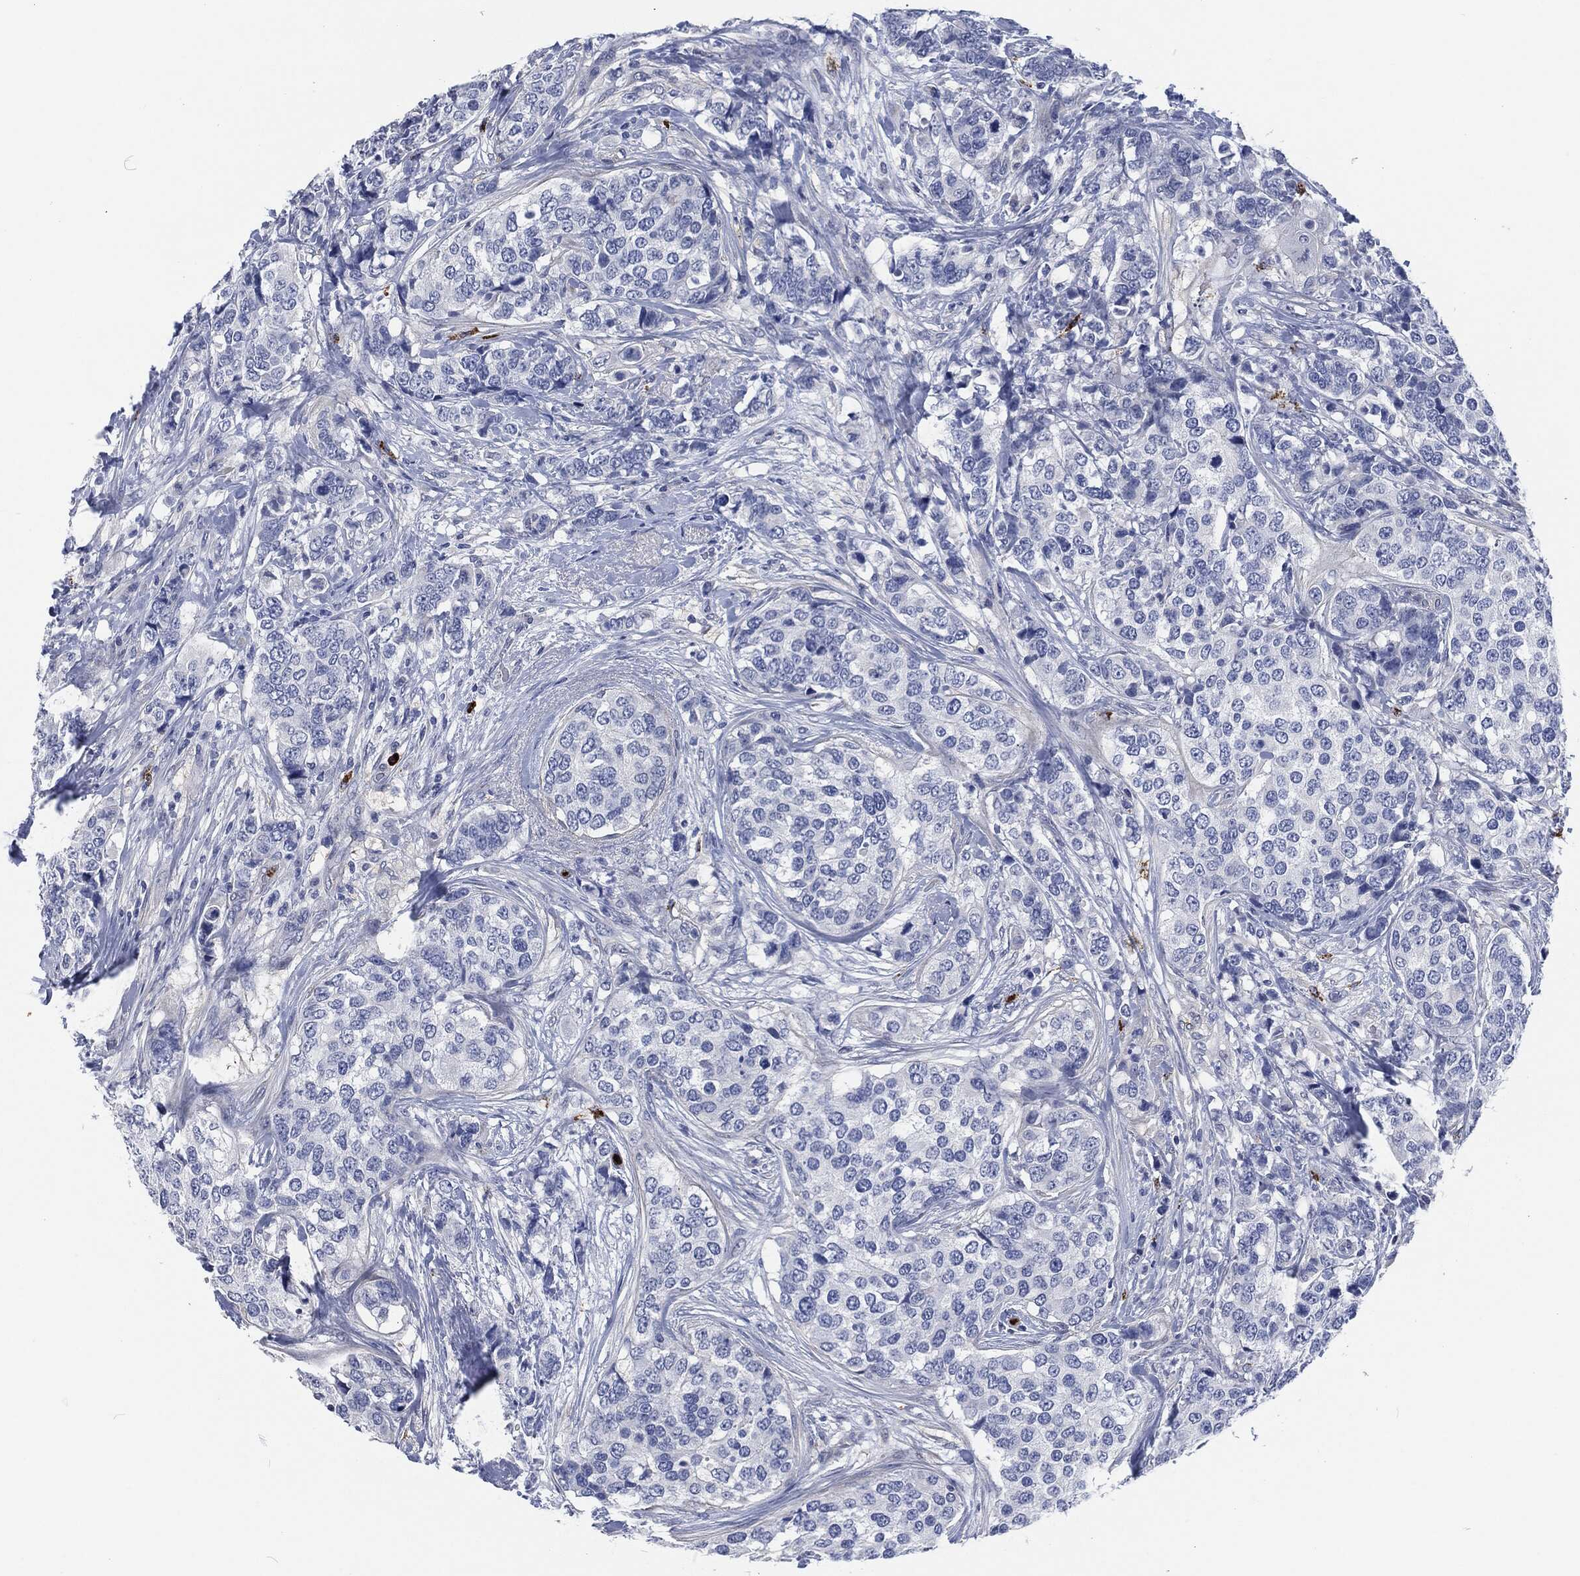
{"staining": {"intensity": "negative", "quantity": "none", "location": "none"}, "tissue": "breast cancer", "cell_type": "Tumor cells", "image_type": "cancer", "snomed": [{"axis": "morphology", "description": "Lobular carcinoma"}, {"axis": "topography", "description": "Breast"}], "caption": "This is a image of immunohistochemistry (IHC) staining of breast cancer (lobular carcinoma), which shows no staining in tumor cells. (Stains: DAB immunohistochemistry with hematoxylin counter stain, Microscopy: brightfield microscopy at high magnification).", "gene": "MPO", "patient": {"sex": "female", "age": 59}}